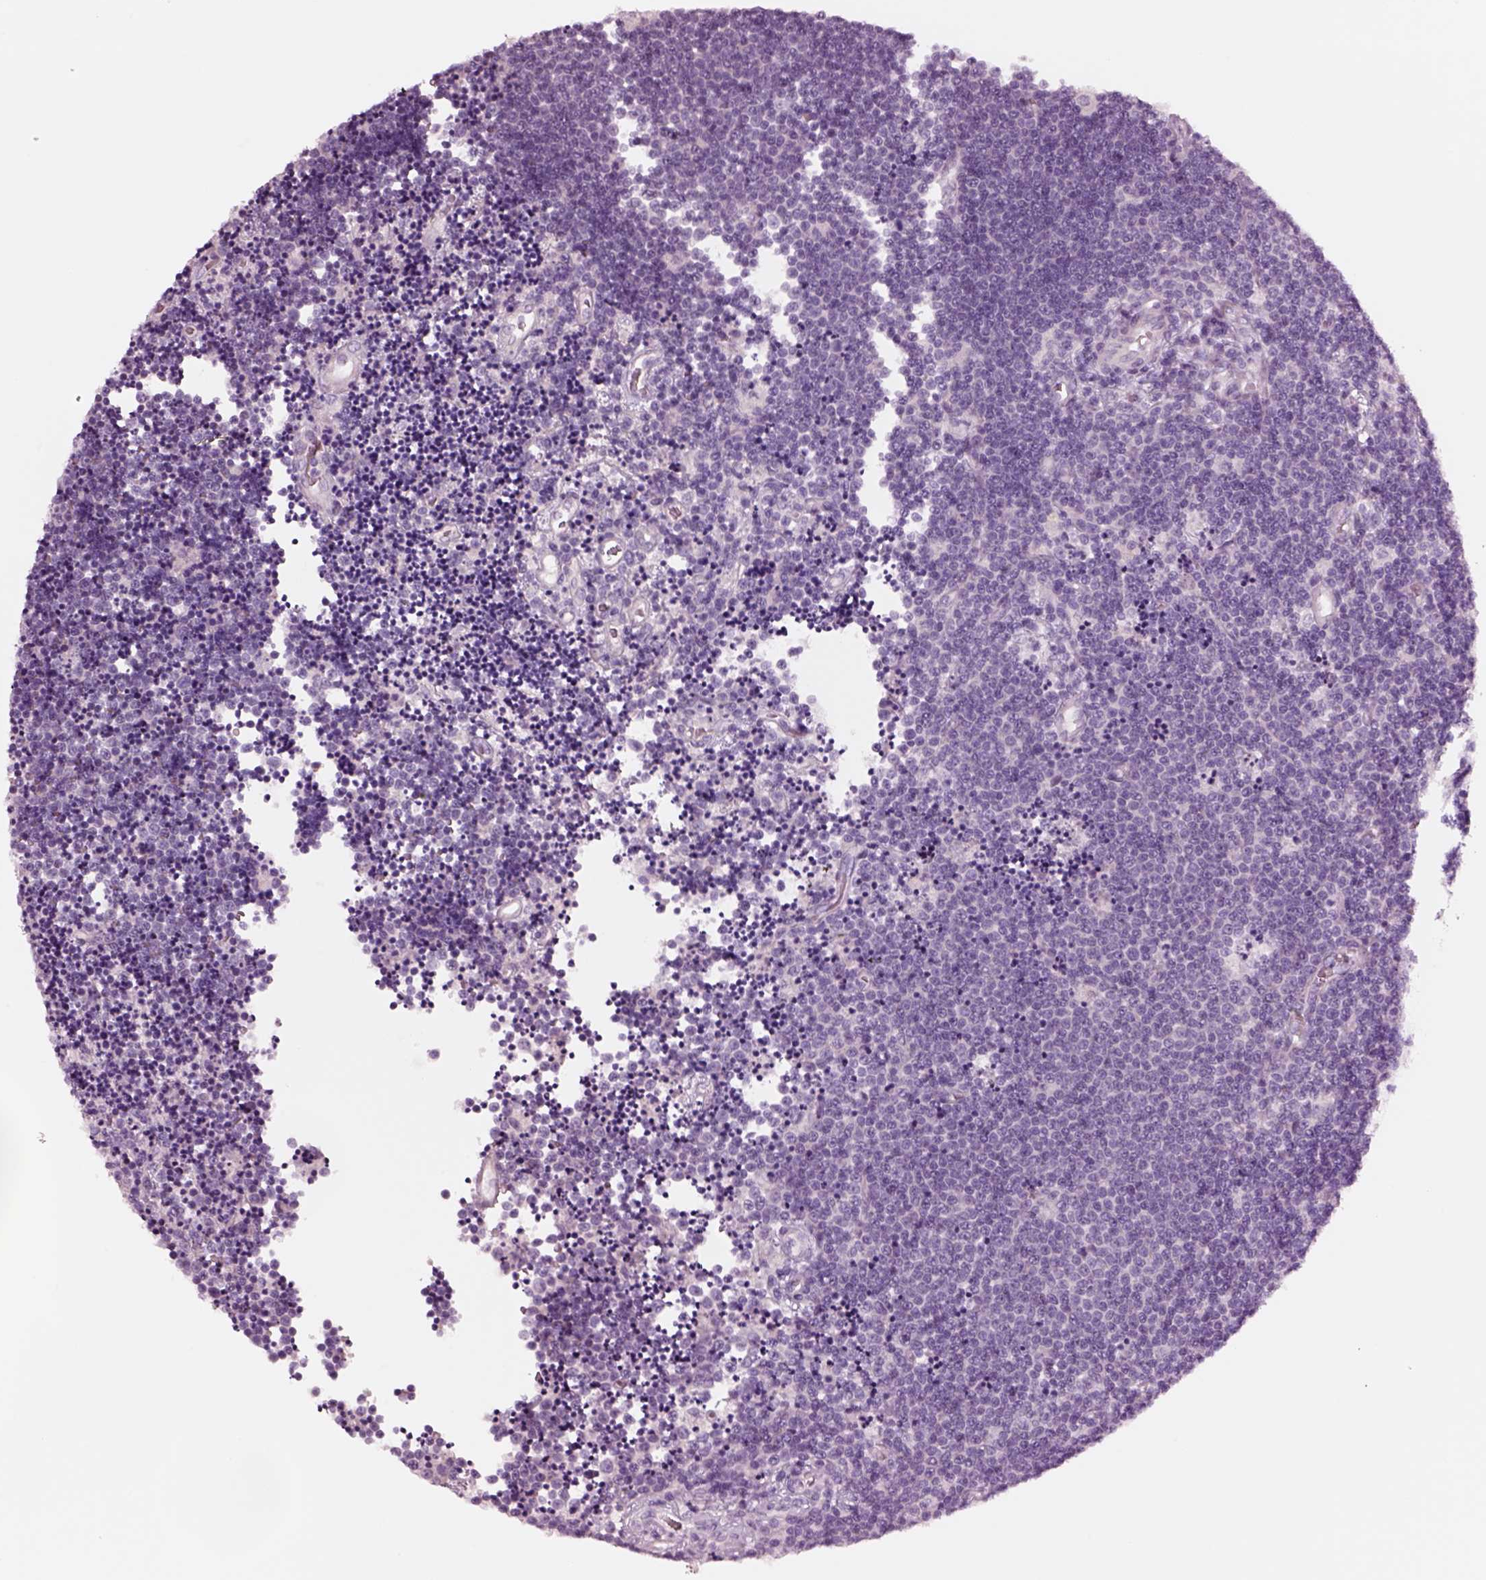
{"staining": {"intensity": "negative", "quantity": "none", "location": "none"}, "tissue": "lymphoma", "cell_type": "Tumor cells", "image_type": "cancer", "snomed": [{"axis": "morphology", "description": "Malignant lymphoma, non-Hodgkin's type, Low grade"}, {"axis": "topography", "description": "Brain"}], "caption": "Human lymphoma stained for a protein using immunohistochemistry (IHC) demonstrates no expression in tumor cells.", "gene": "NMRK2", "patient": {"sex": "female", "age": 66}}